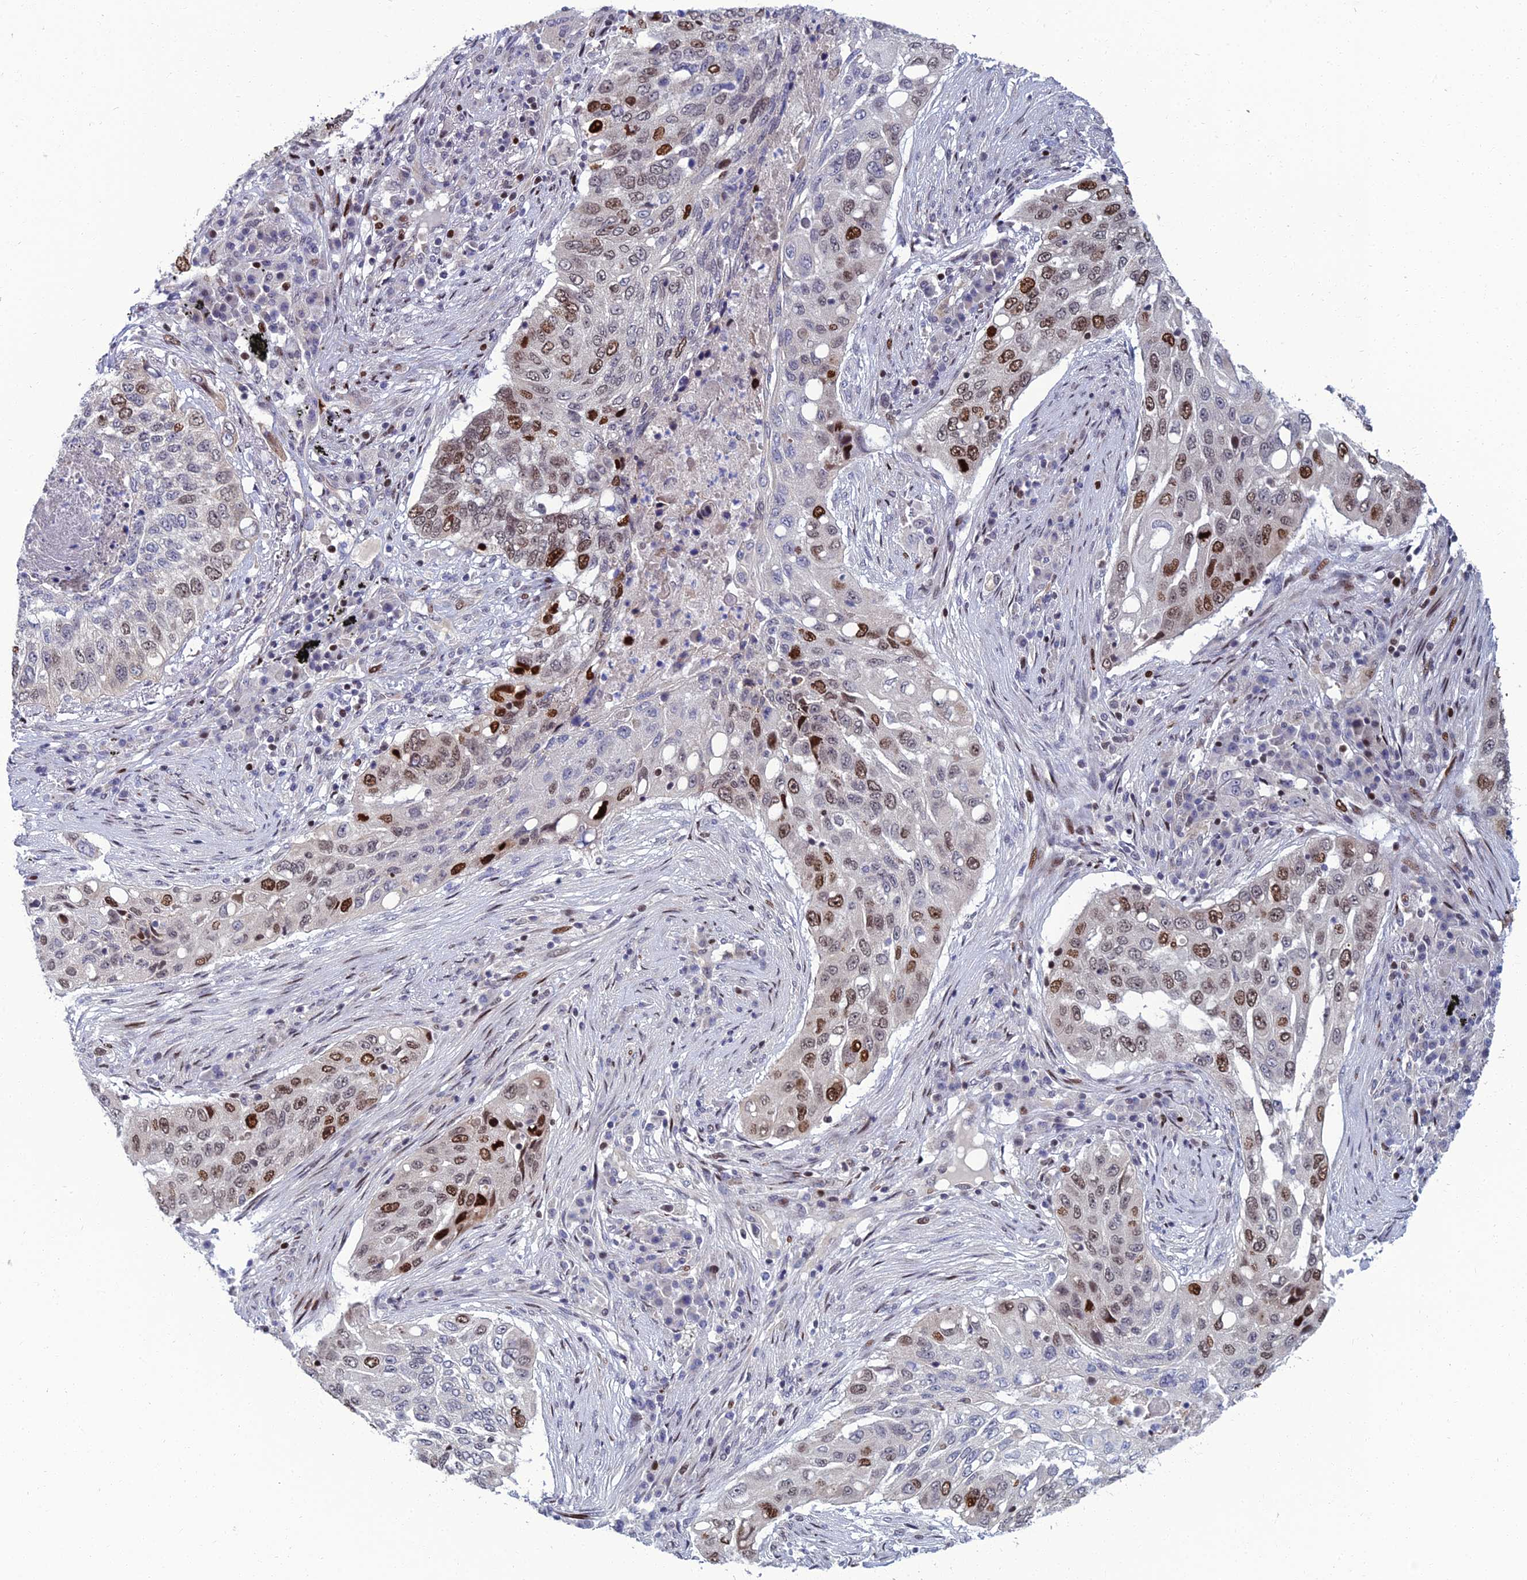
{"staining": {"intensity": "strong", "quantity": "<25%", "location": "nuclear"}, "tissue": "lung cancer", "cell_type": "Tumor cells", "image_type": "cancer", "snomed": [{"axis": "morphology", "description": "Squamous cell carcinoma, NOS"}, {"axis": "topography", "description": "Lung"}], "caption": "Immunohistochemistry (IHC) (DAB) staining of human lung cancer (squamous cell carcinoma) shows strong nuclear protein positivity in about <25% of tumor cells.", "gene": "TAF9B", "patient": {"sex": "female", "age": 63}}